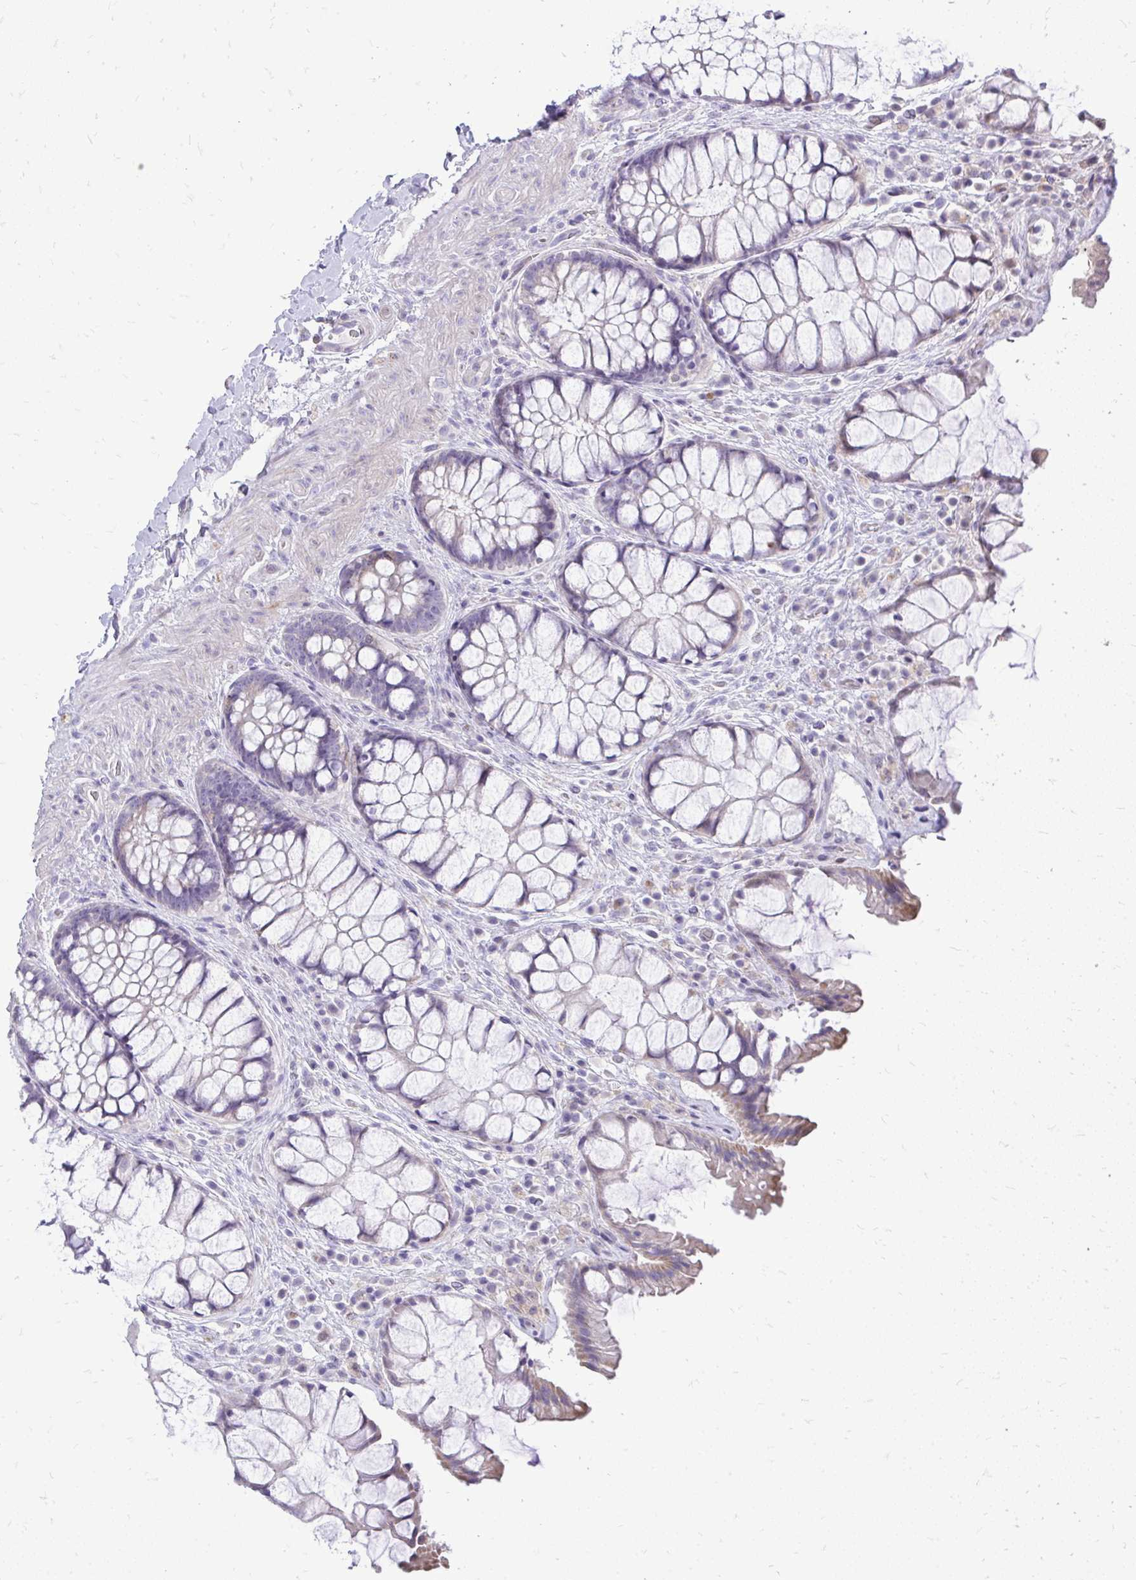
{"staining": {"intensity": "weak", "quantity": "25%-75%", "location": "cytoplasmic/membranous"}, "tissue": "rectum", "cell_type": "Glandular cells", "image_type": "normal", "snomed": [{"axis": "morphology", "description": "Normal tissue, NOS"}, {"axis": "topography", "description": "Rectum"}], "caption": "Rectum stained with DAB (3,3'-diaminobenzidine) immunohistochemistry shows low levels of weak cytoplasmic/membranous expression in about 25%-75% of glandular cells.", "gene": "OR8D1", "patient": {"sex": "female", "age": 58}}